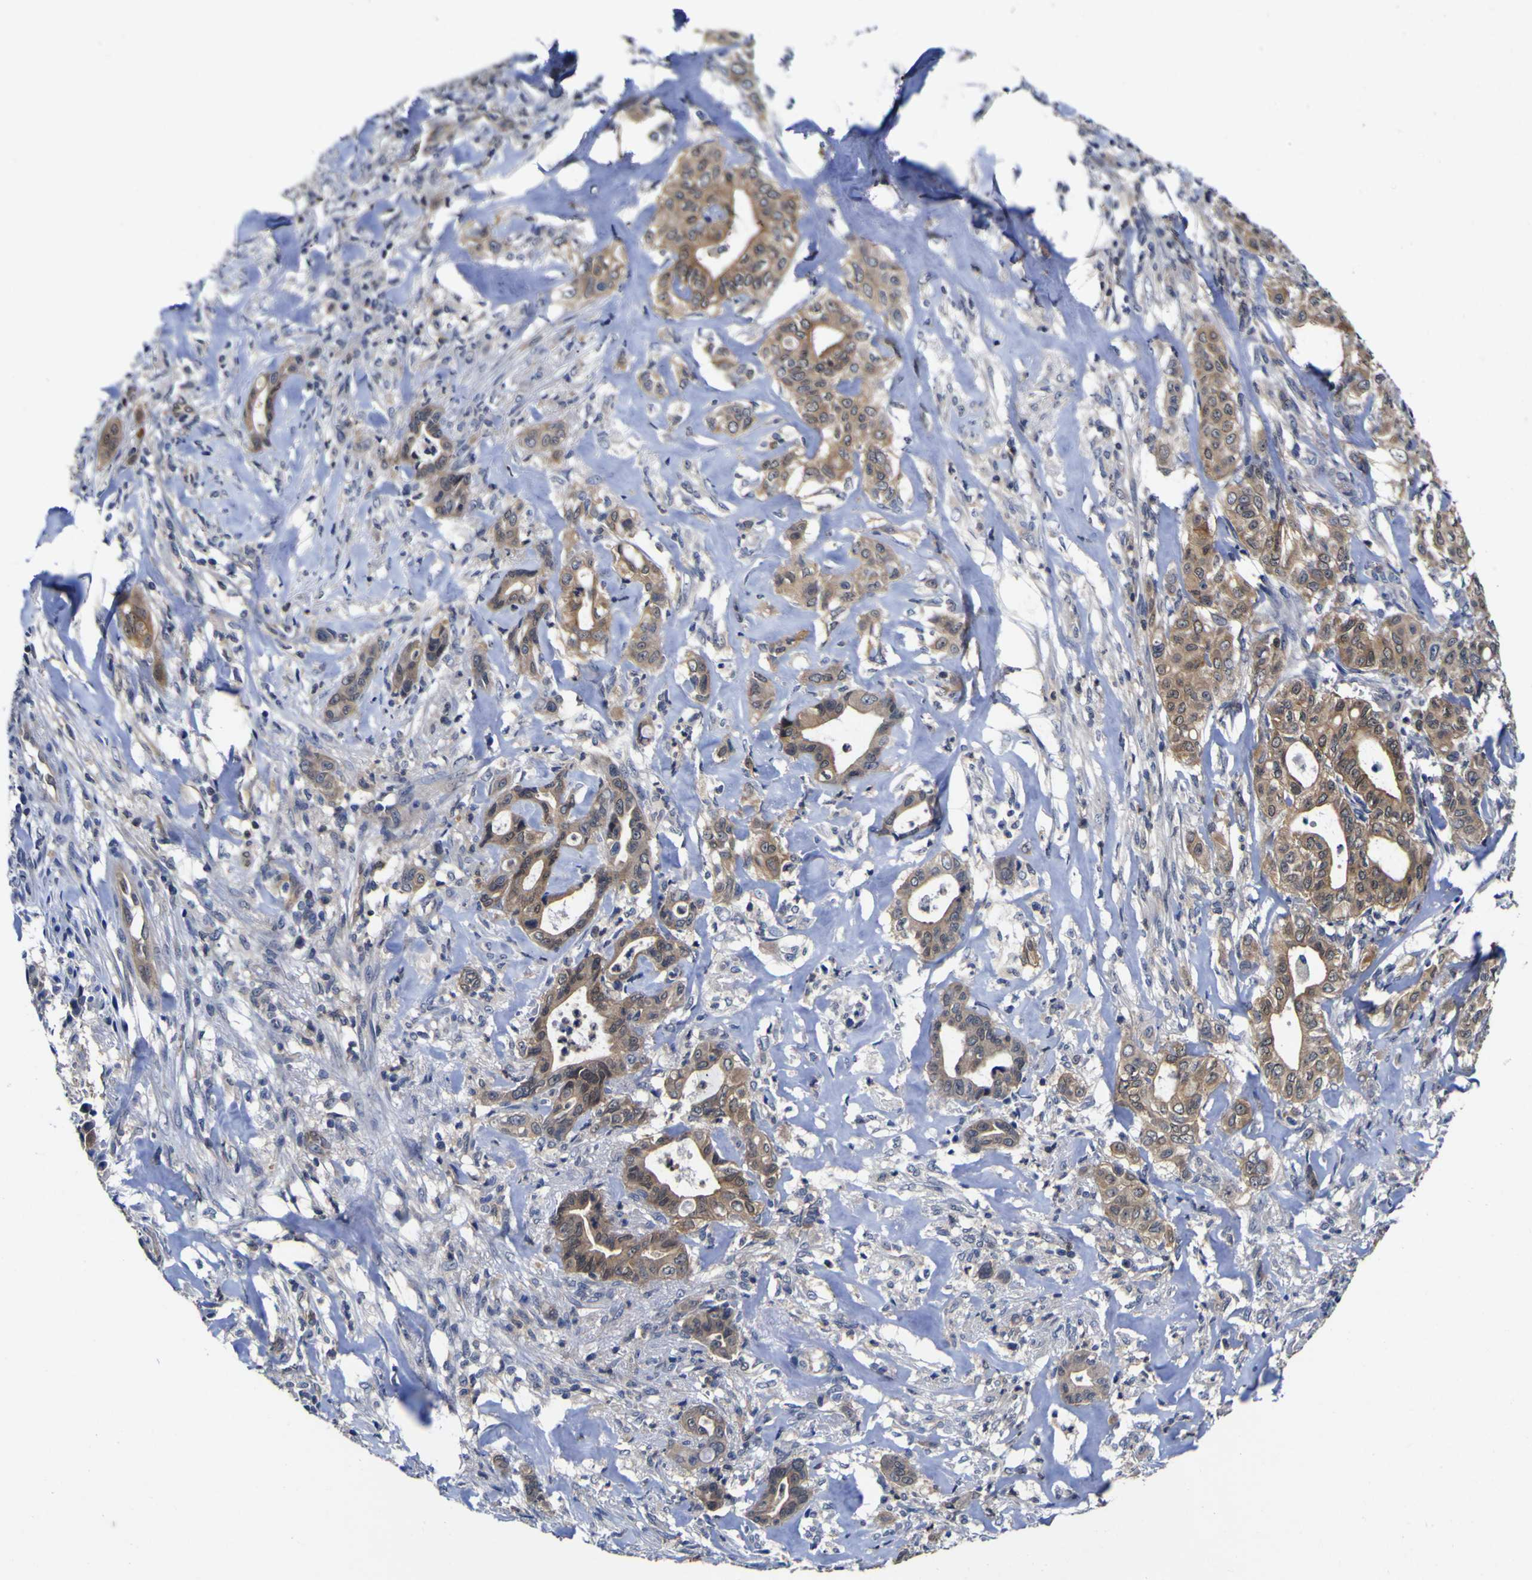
{"staining": {"intensity": "moderate", "quantity": ">75%", "location": "cytoplasmic/membranous"}, "tissue": "liver cancer", "cell_type": "Tumor cells", "image_type": "cancer", "snomed": [{"axis": "morphology", "description": "Cholangiocarcinoma"}, {"axis": "topography", "description": "Liver"}], "caption": "Liver cancer (cholangiocarcinoma) was stained to show a protein in brown. There is medium levels of moderate cytoplasmic/membranous staining in about >75% of tumor cells.", "gene": "CASP6", "patient": {"sex": "female", "age": 67}}